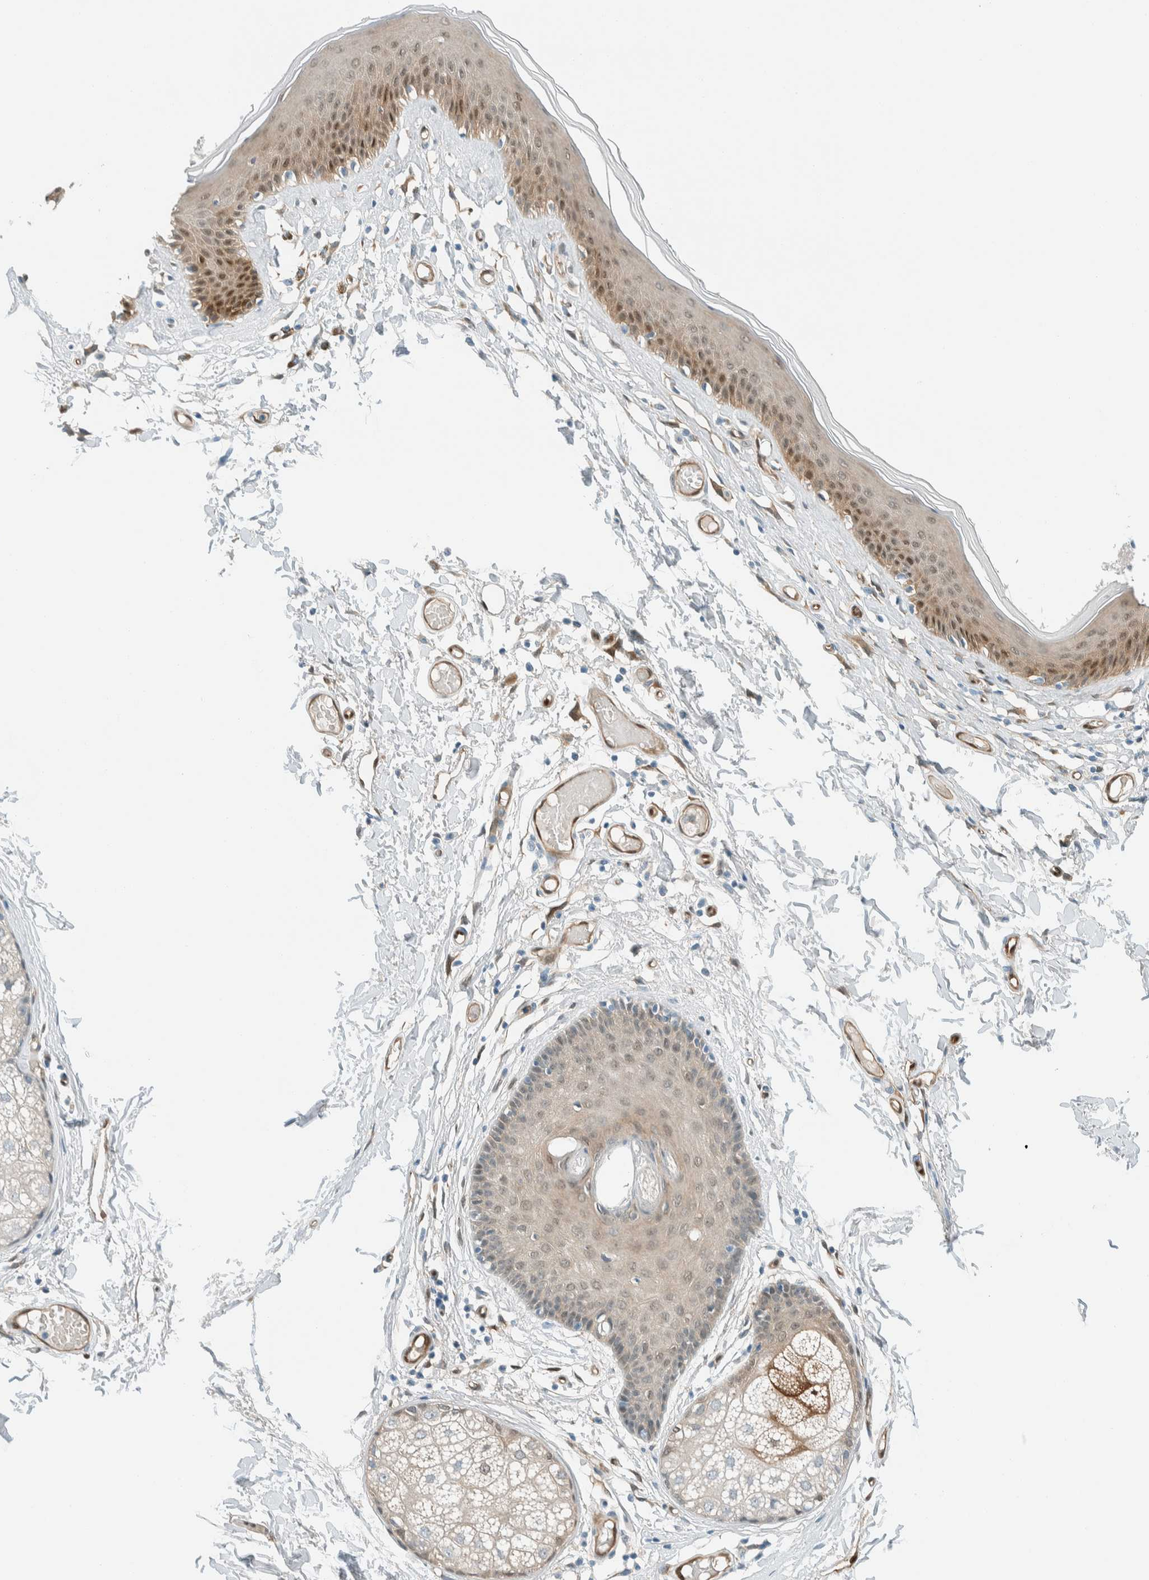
{"staining": {"intensity": "moderate", "quantity": "25%-75%", "location": "cytoplasmic/membranous,nuclear"}, "tissue": "skin", "cell_type": "Epidermal cells", "image_type": "normal", "snomed": [{"axis": "morphology", "description": "Normal tissue, NOS"}, {"axis": "topography", "description": "Vulva"}], "caption": "High-power microscopy captured an immunohistochemistry (IHC) photomicrograph of unremarkable skin, revealing moderate cytoplasmic/membranous,nuclear expression in approximately 25%-75% of epidermal cells.", "gene": "NXN", "patient": {"sex": "female", "age": 73}}